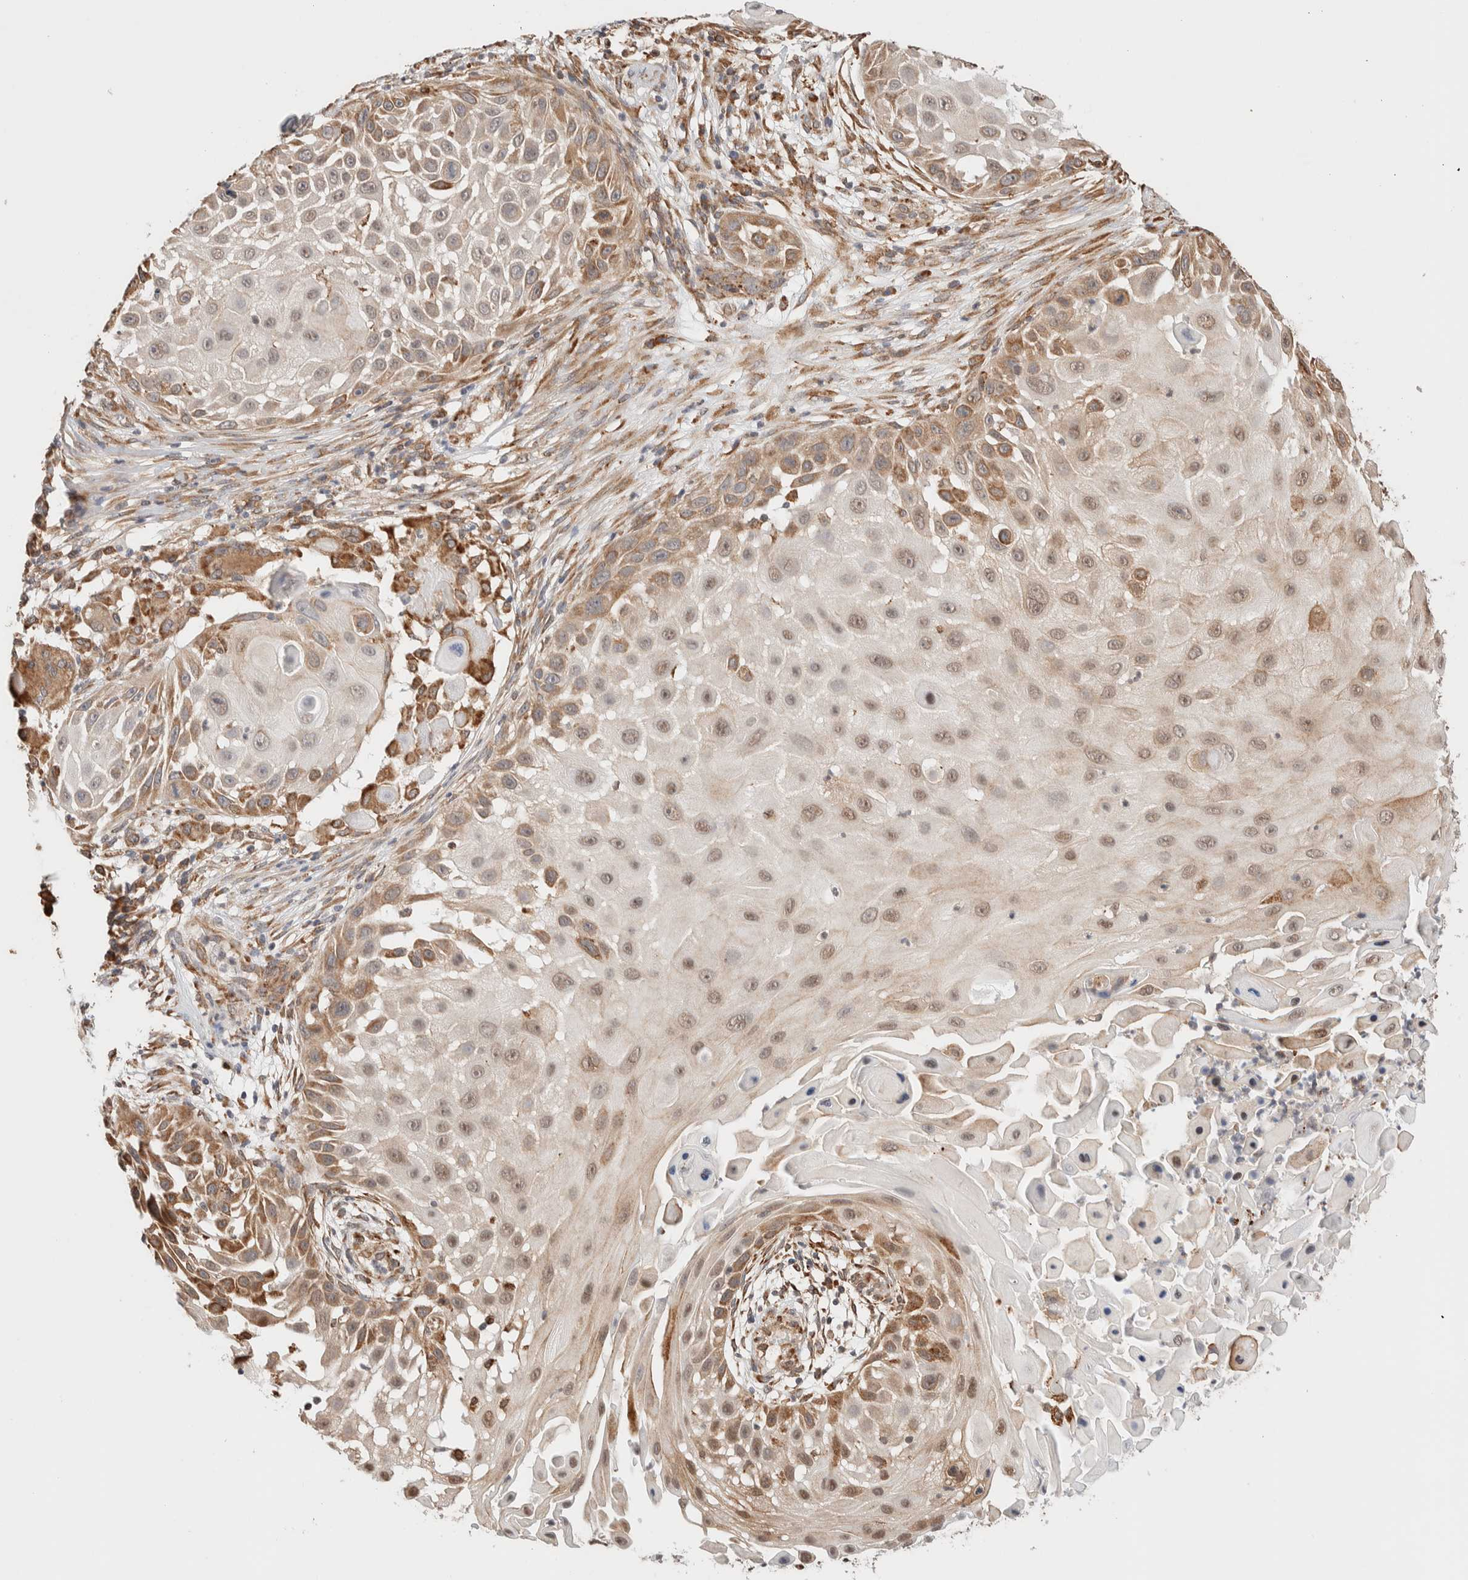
{"staining": {"intensity": "moderate", "quantity": ">75%", "location": "cytoplasmic/membranous,nuclear"}, "tissue": "skin cancer", "cell_type": "Tumor cells", "image_type": "cancer", "snomed": [{"axis": "morphology", "description": "Squamous cell carcinoma, NOS"}, {"axis": "topography", "description": "Skin"}], "caption": "Brown immunohistochemical staining in squamous cell carcinoma (skin) reveals moderate cytoplasmic/membranous and nuclear staining in about >75% of tumor cells.", "gene": "INTS1", "patient": {"sex": "female", "age": 44}}